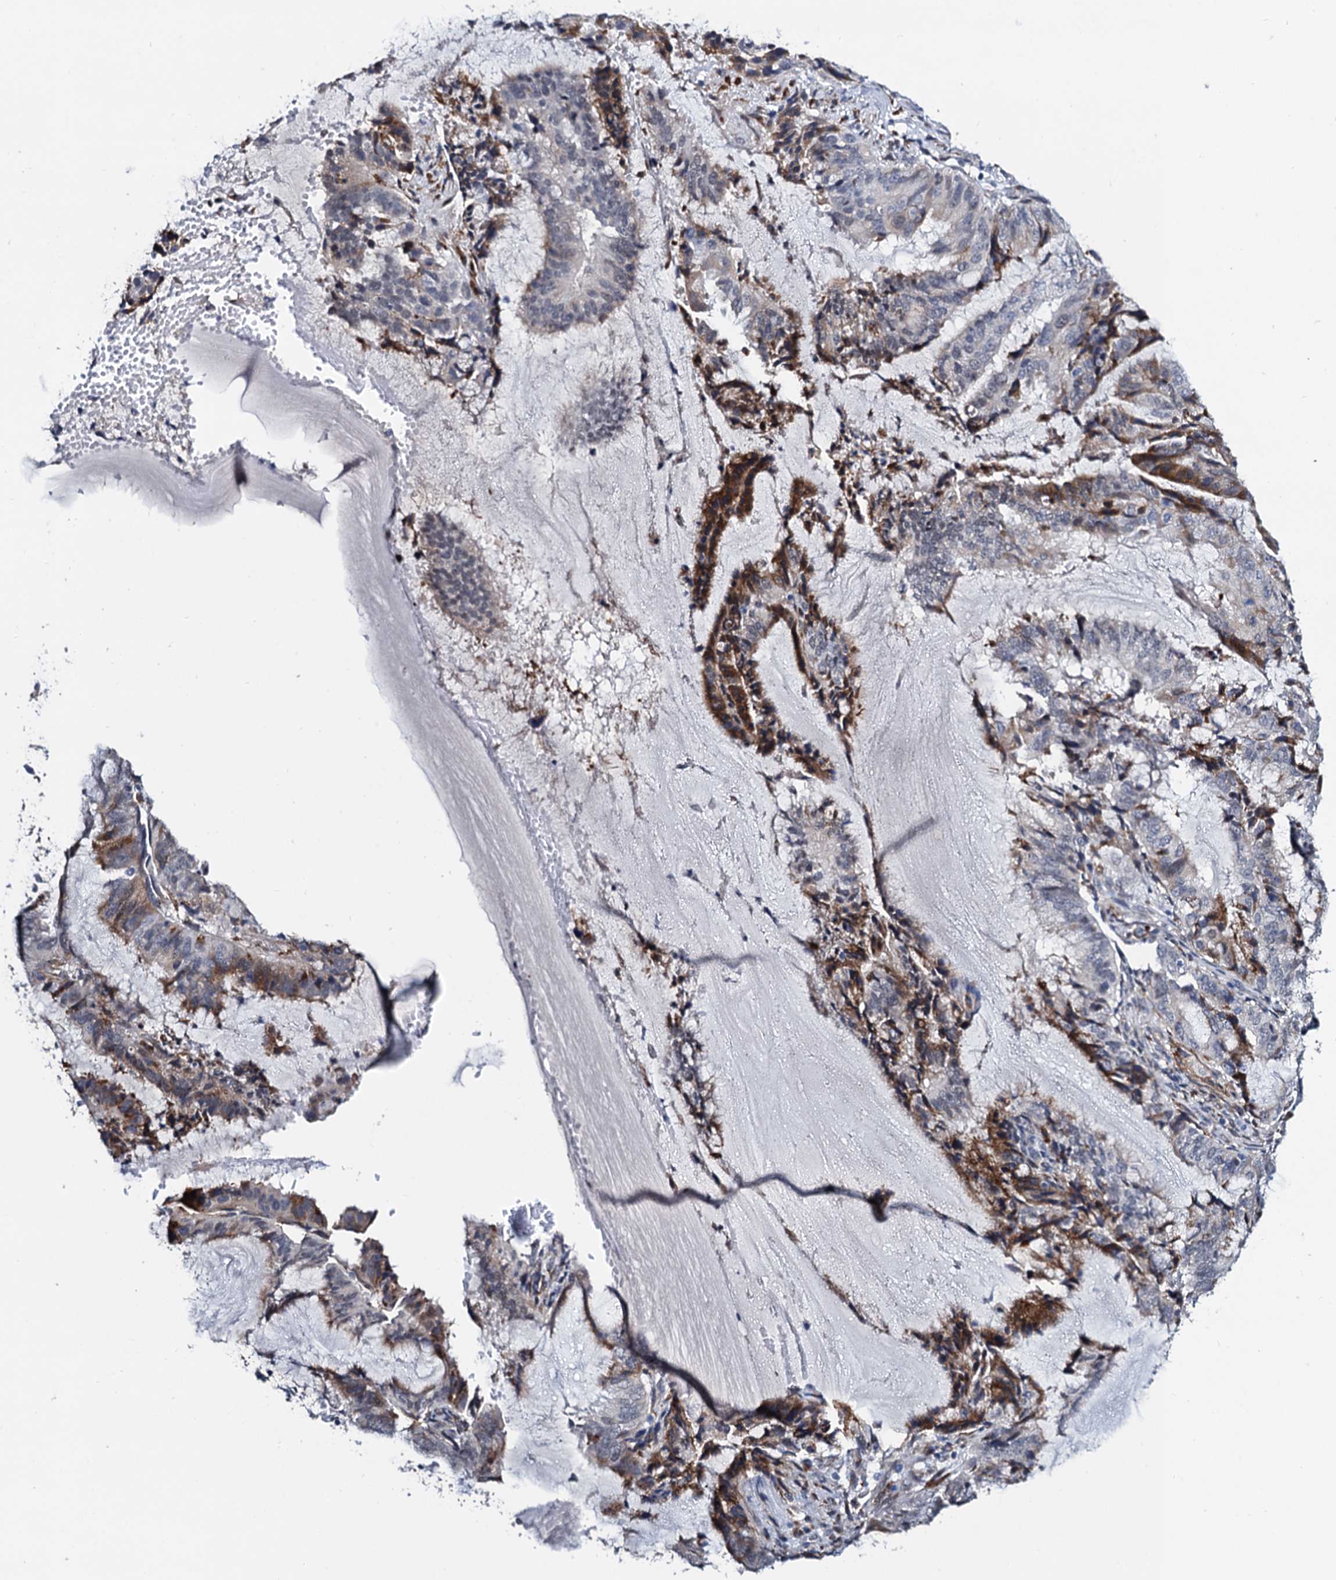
{"staining": {"intensity": "moderate", "quantity": "<25%", "location": "cytoplasmic/membranous"}, "tissue": "endometrial cancer", "cell_type": "Tumor cells", "image_type": "cancer", "snomed": [{"axis": "morphology", "description": "Adenocarcinoma, NOS"}, {"axis": "topography", "description": "Endometrium"}], "caption": "About <25% of tumor cells in adenocarcinoma (endometrial) show moderate cytoplasmic/membranous protein expression as visualized by brown immunohistochemical staining.", "gene": "SLC7A10", "patient": {"sex": "female", "age": 51}}